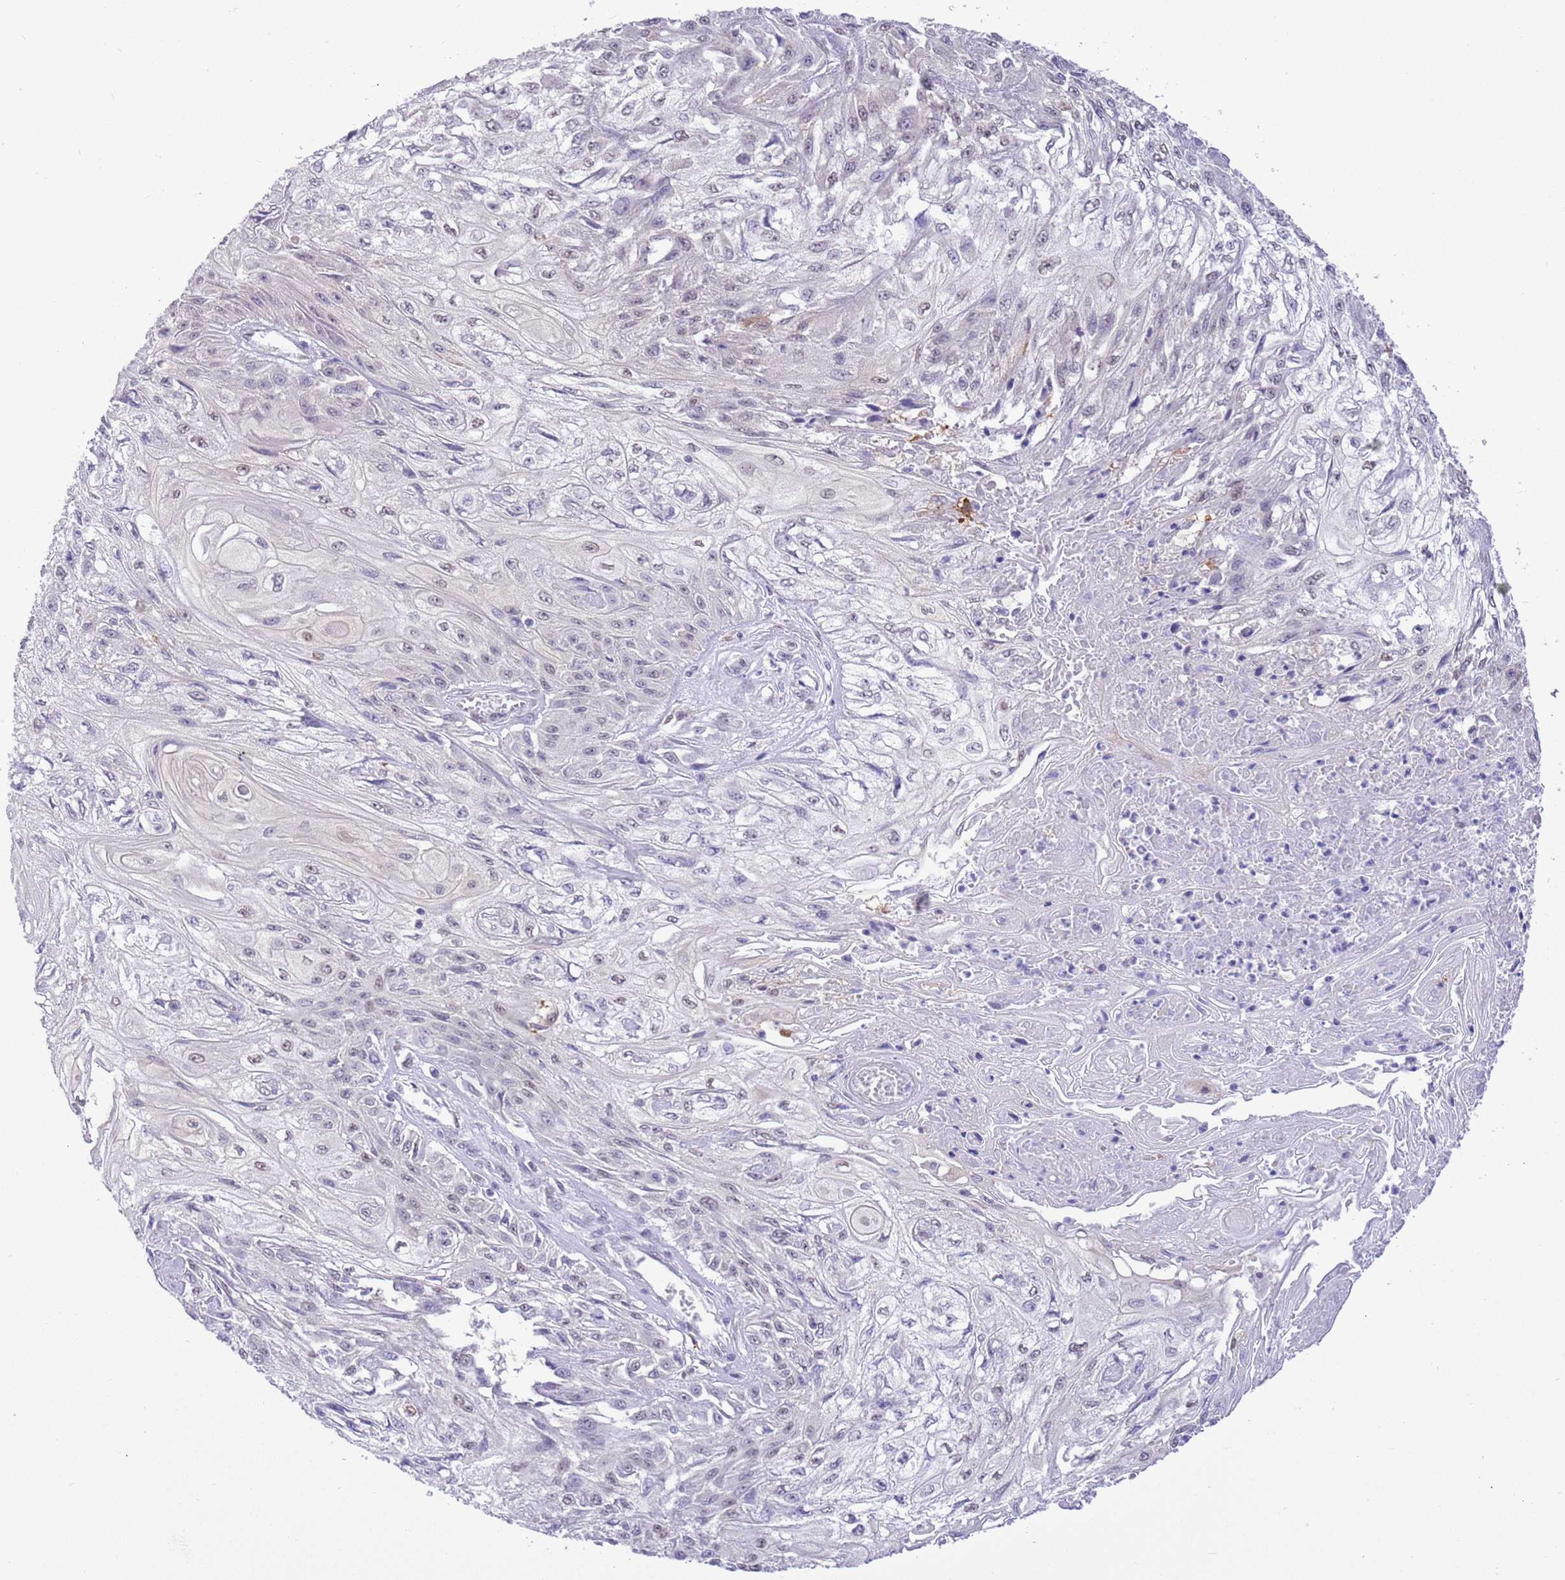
{"staining": {"intensity": "moderate", "quantity": "25%-75%", "location": "nuclear"}, "tissue": "skin cancer", "cell_type": "Tumor cells", "image_type": "cancer", "snomed": [{"axis": "morphology", "description": "Squamous cell carcinoma, NOS"}, {"axis": "morphology", "description": "Squamous cell carcinoma, metastatic, NOS"}, {"axis": "topography", "description": "Skin"}, {"axis": "topography", "description": "Lymph node"}], "caption": "Skin metastatic squamous cell carcinoma stained with DAB immunohistochemistry displays medium levels of moderate nuclear staining in about 25%-75% of tumor cells. (DAB IHC, brown staining for protein, blue staining for nuclei).", "gene": "TRIM32", "patient": {"sex": "male", "age": 75}}